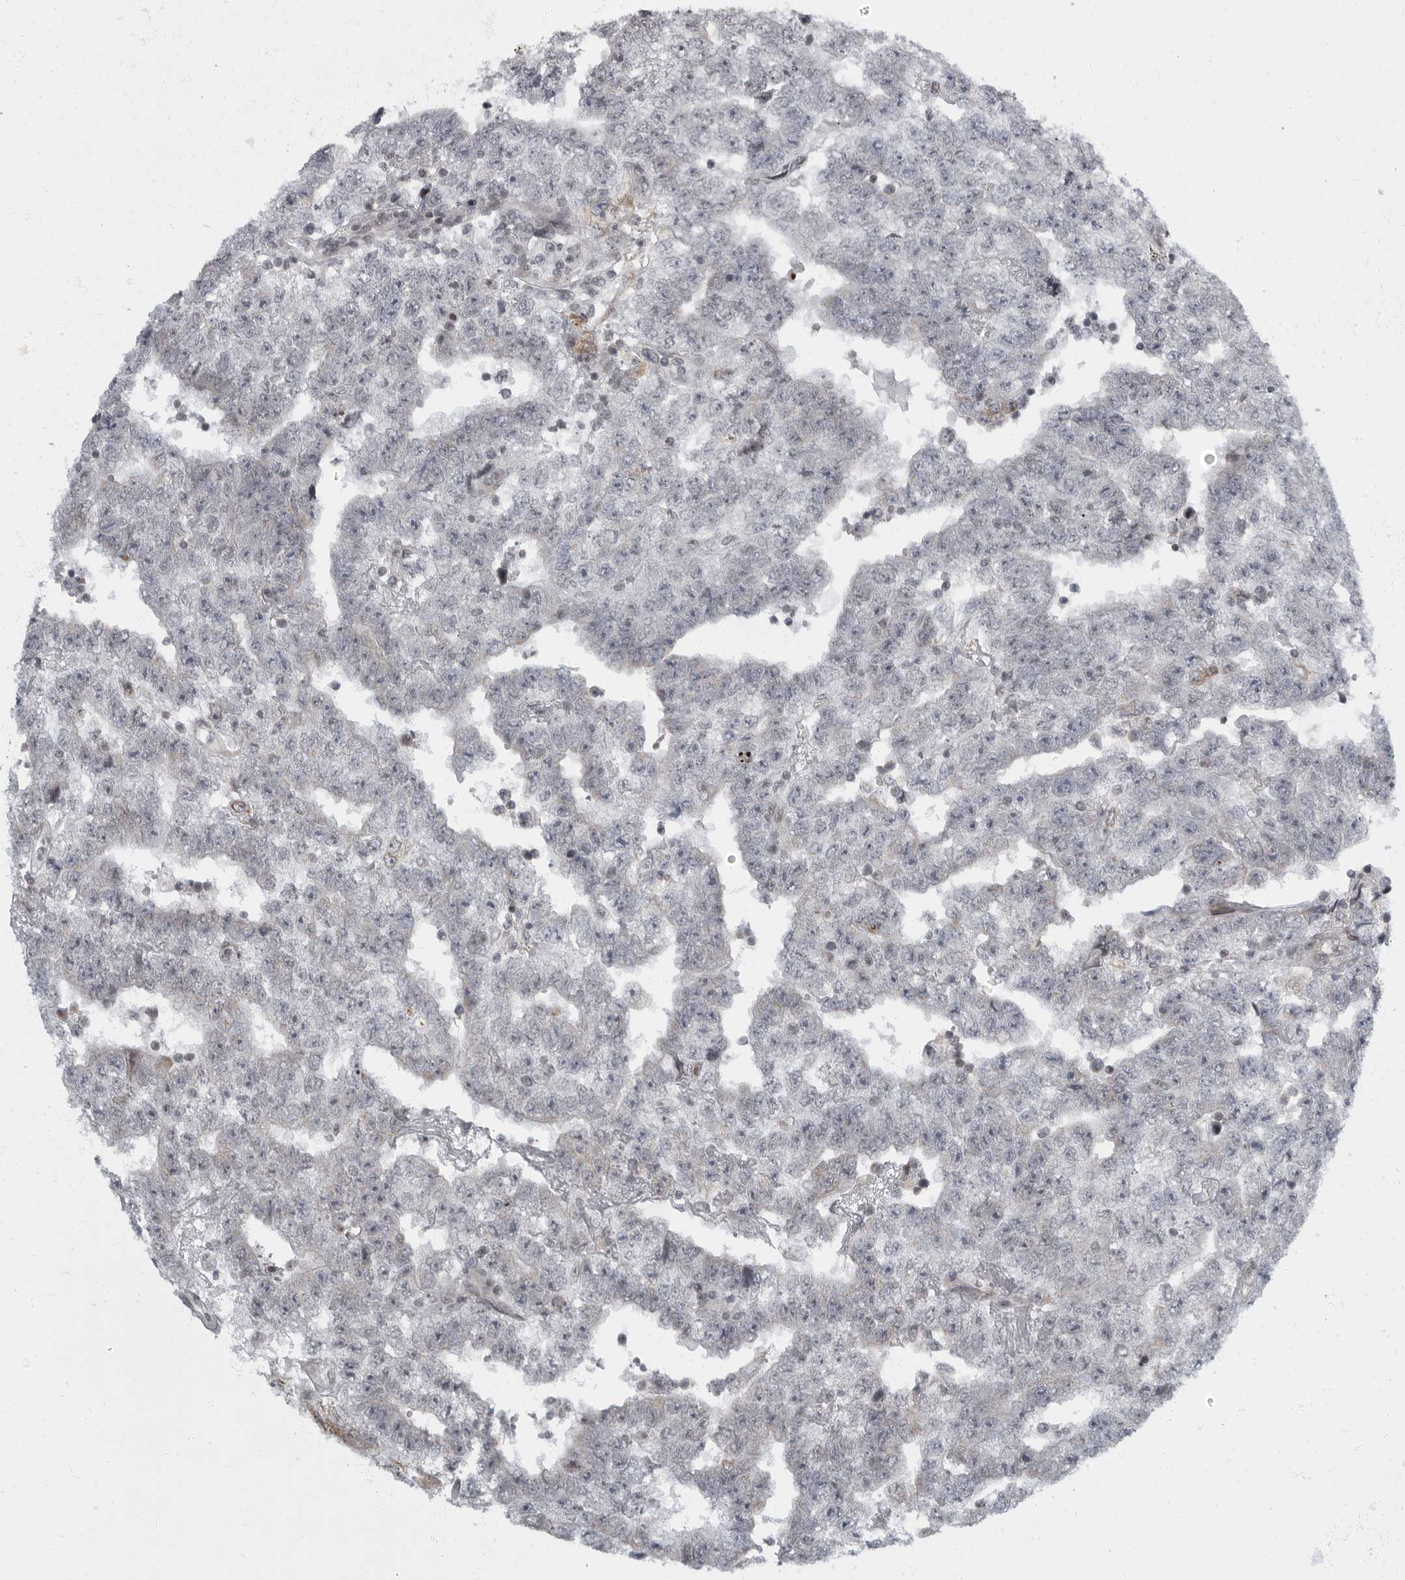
{"staining": {"intensity": "negative", "quantity": "none", "location": "none"}, "tissue": "testis cancer", "cell_type": "Tumor cells", "image_type": "cancer", "snomed": [{"axis": "morphology", "description": "Carcinoma, Embryonal, NOS"}, {"axis": "topography", "description": "Testis"}], "caption": "A photomicrograph of human testis cancer is negative for staining in tumor cells. (DAB IHC, high magnification).", "gene": "EVI5", "patient": {"sex": "male", "age": 25}}